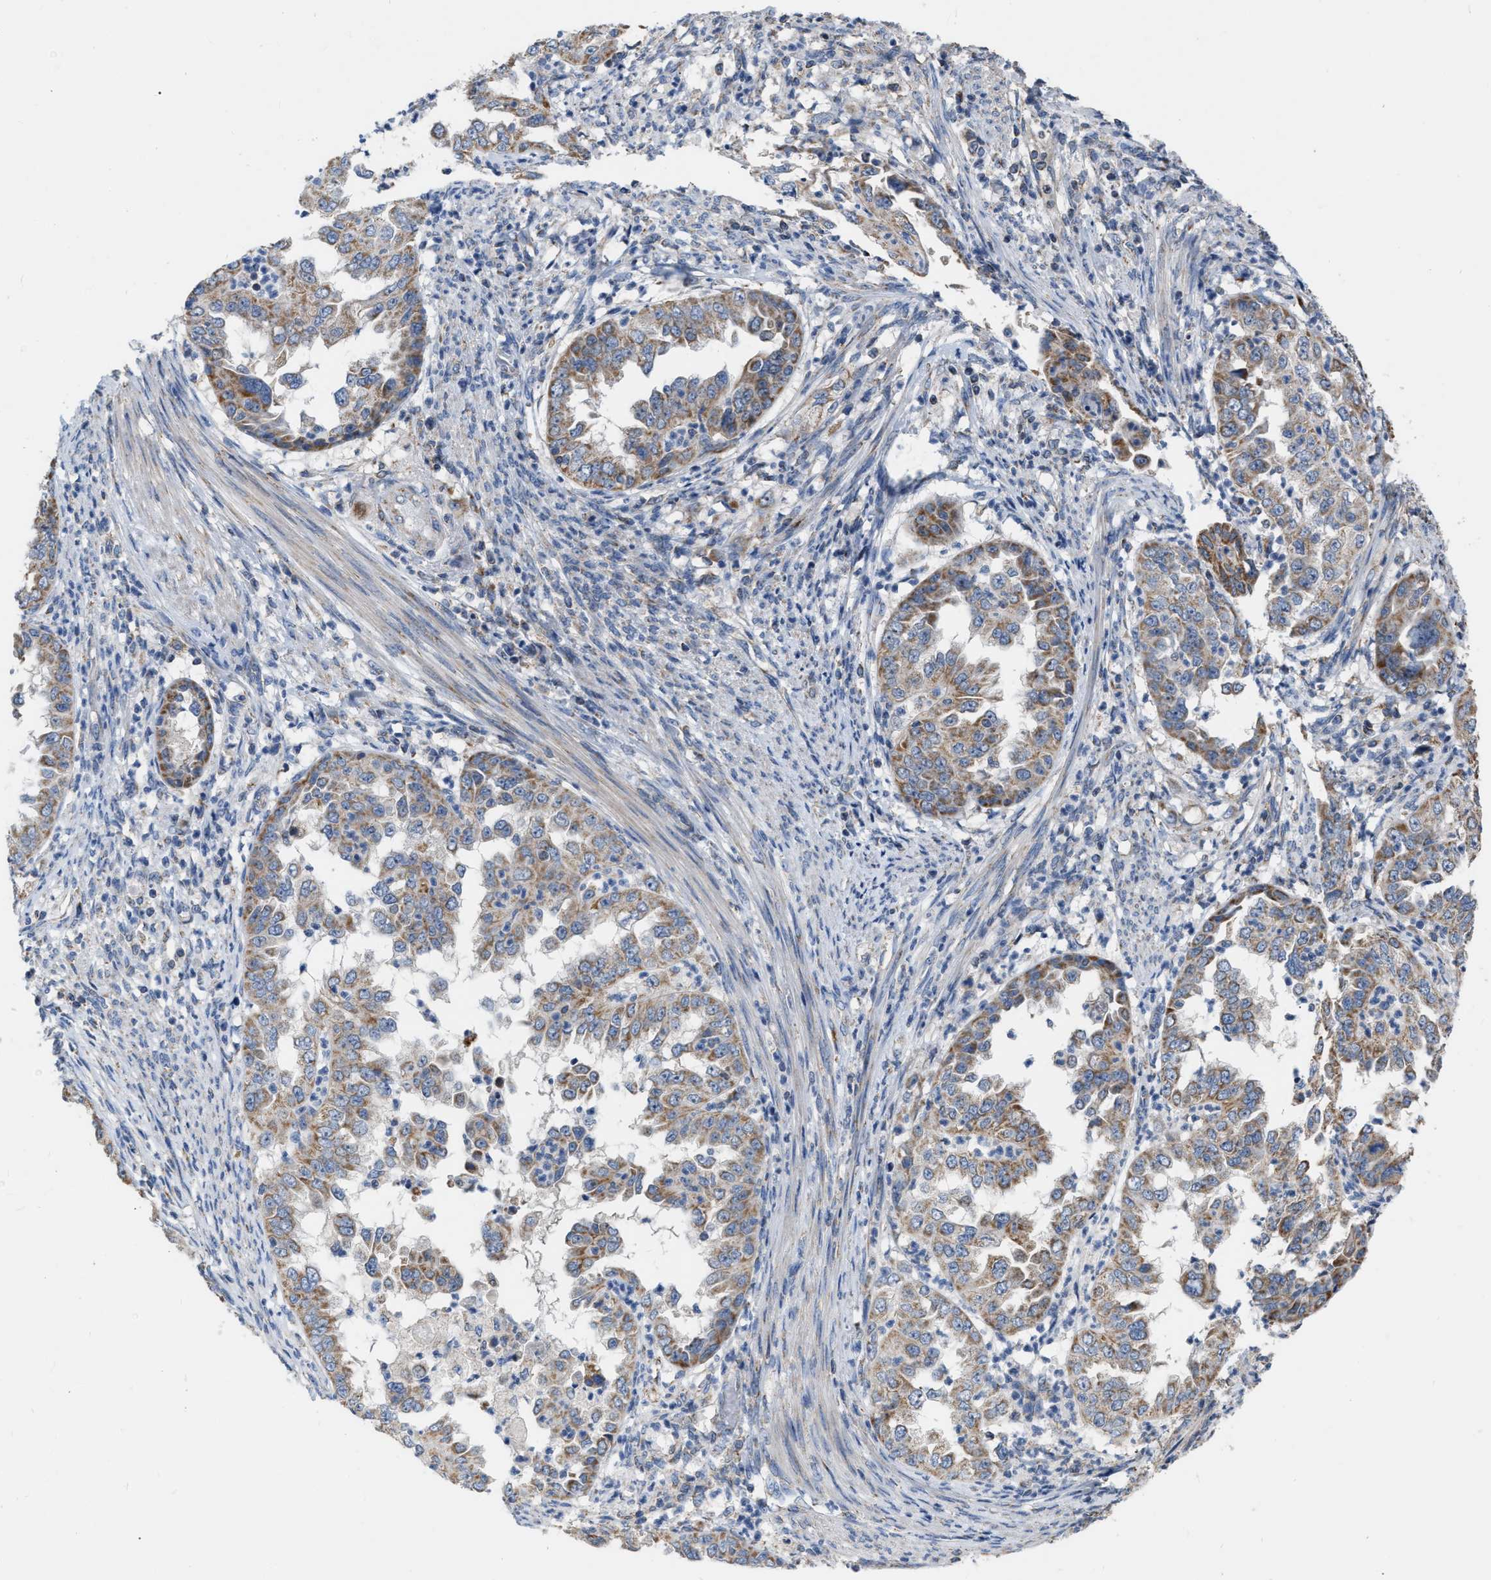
{"staining": {"intensity": "moderate", "quantity": ">75%", "location": "cytoplasmic/membranous"}, "tissue": "endometrial cancer", "cell_type": "Tumor cells", "image_type": "cancer", "snomed": [{"axis": "morphology", "description": "Adenocarcinoma, NOS"}, {"axis": "topography", "description": "Endometrium"}], "caption": "Immunohistochemical staining of human endometrial cancer (adenocarcinoma) reveals medium levels of moderate cytoplasmic/membranous protein positivity in about >75% of tumor cells. (Stains: DAB (3,3'-diaminobenzidine) in brown, nuclei in blue, Microscopy: brightfield microscopy at high magnification).", "gene": "DDX56", "patient": {"sex": "female", "age": 85}}